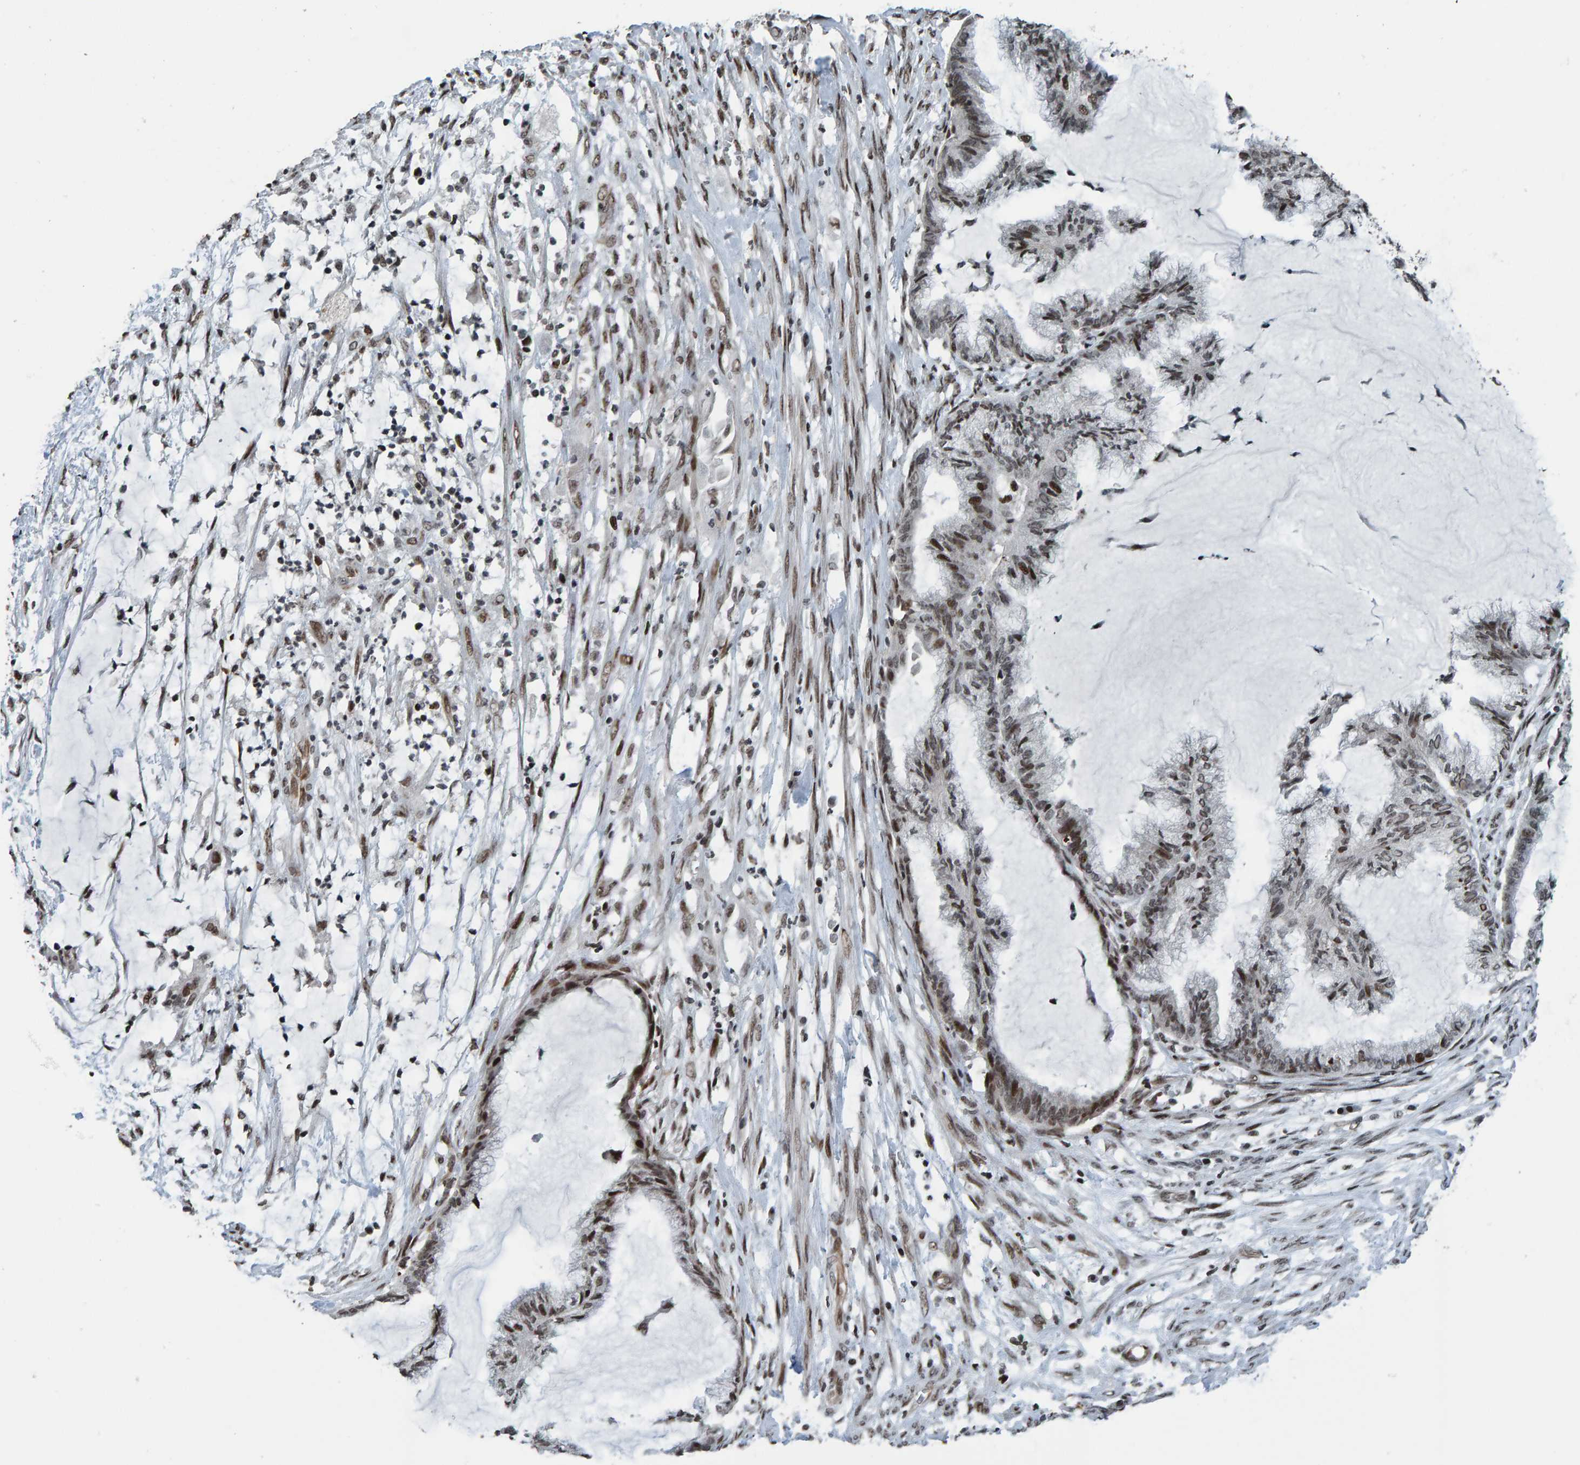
{"staining": {"intensity": "moderate", "quantity": "<25%", "location": "nuclear"}, "tissue": "endometrial cancer", "cell_type": "Tumor cells", "image_type": "cancer", "snomed": [{"axis": "morphology", "description": "Adenocarcinoma, NOS"}, {"axis": "topography", "description": "Endometrium"}], "caption": "Endometrial cancer (adenocarcinoma) was stained to show a protein in brown. There is low levels of moderate nuclear positivity in approximately <25% of tumor cells.", "gene": "ZNF366", "patient": {"sex": "female", "age": 86}}